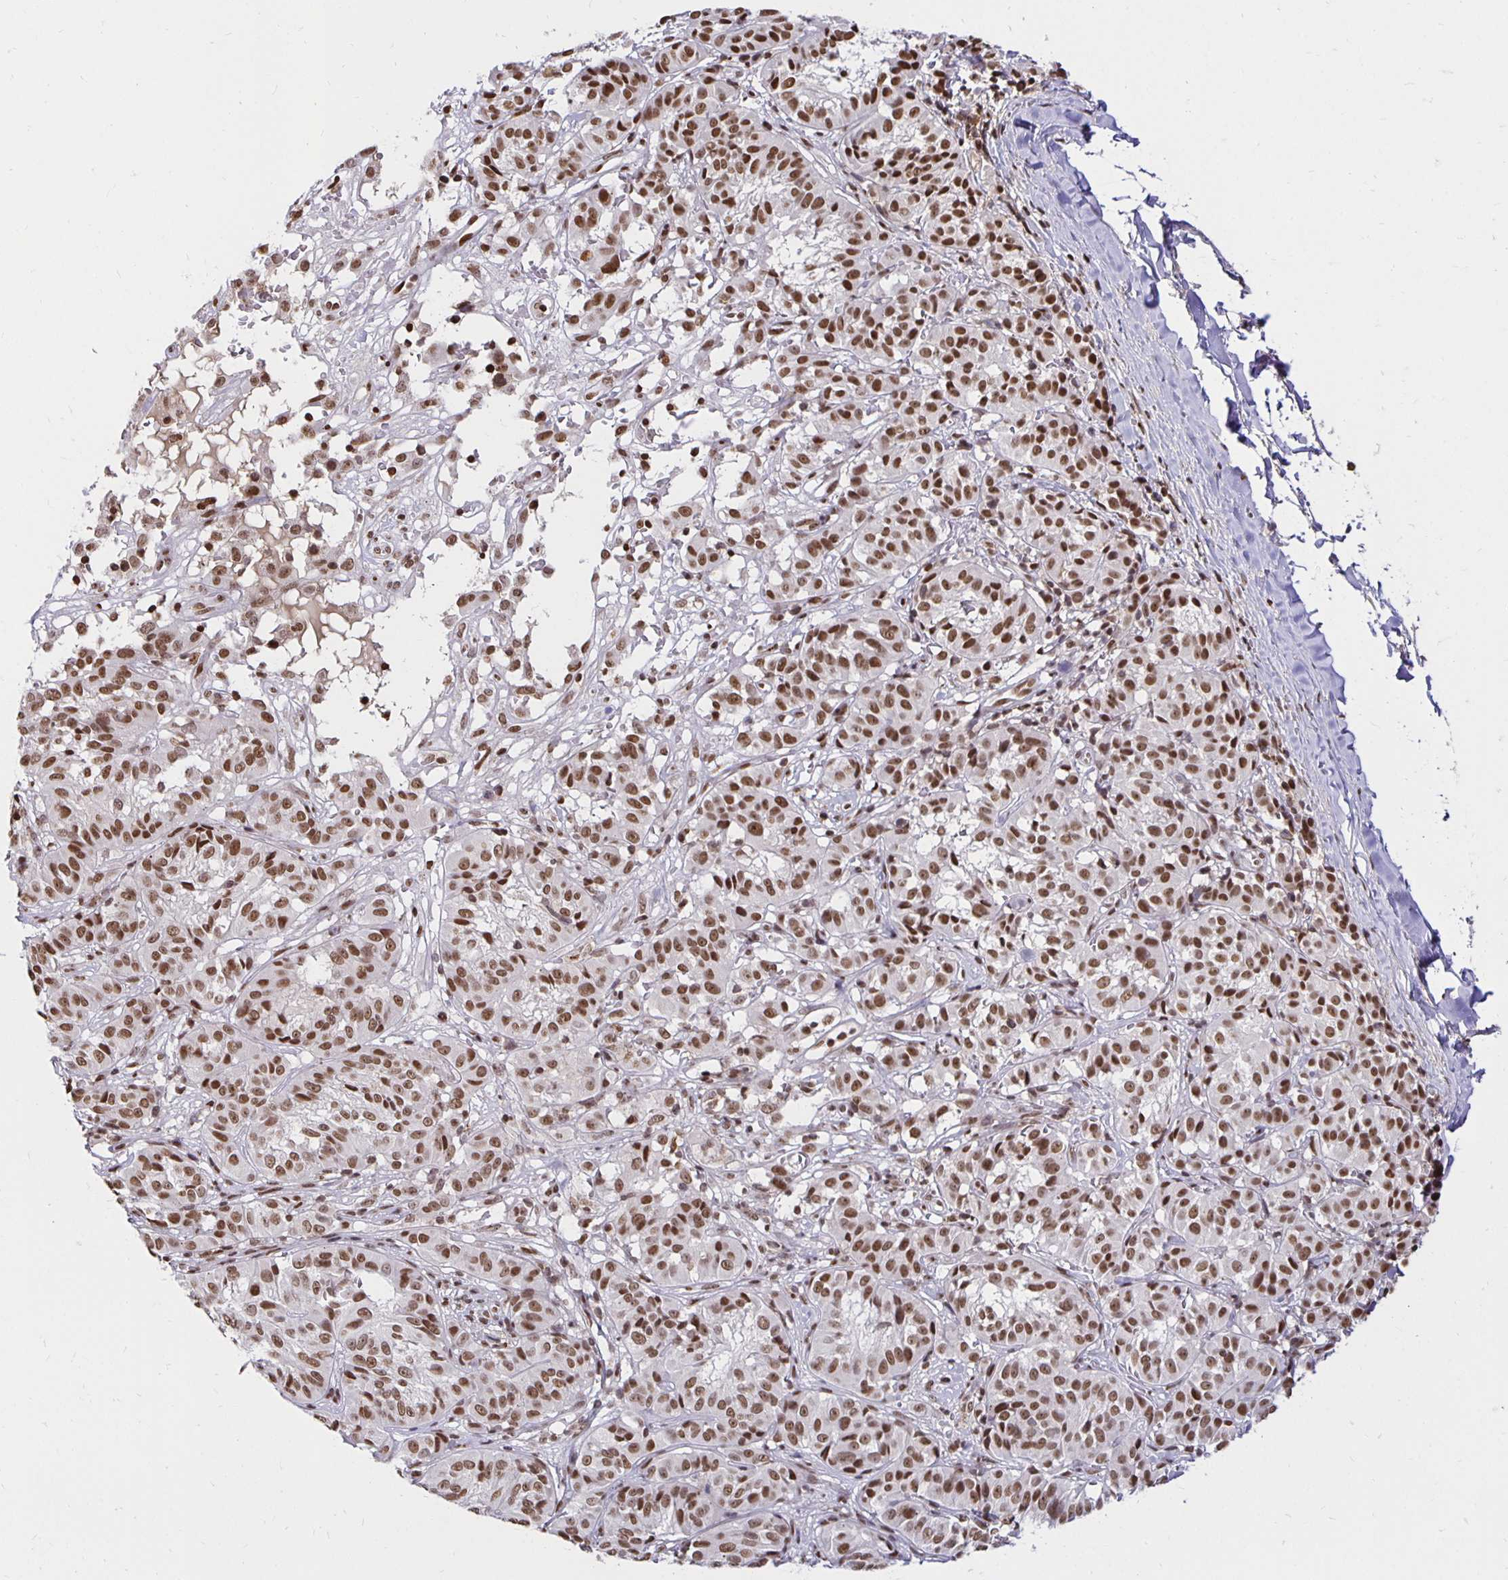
{"staining": {"intensity": "strong", "quantity": ">75%", "location": "nuclear"}, "tissue": "melanoma", "cell_type": "Tumor cells", "image_type": "cancer", "snomed": [{"axis": "morphology", "description": "Malignant melanoma, NOS"}, {"axis": "topography", "description": "Skin"}], "caption": "Melanoma stained for a protein (brown) shows strong nuclear positive staining in approximately >75% of tumor cells.", "gene": "ZNF579", "patient": {"sex": "female", "age": 72}}